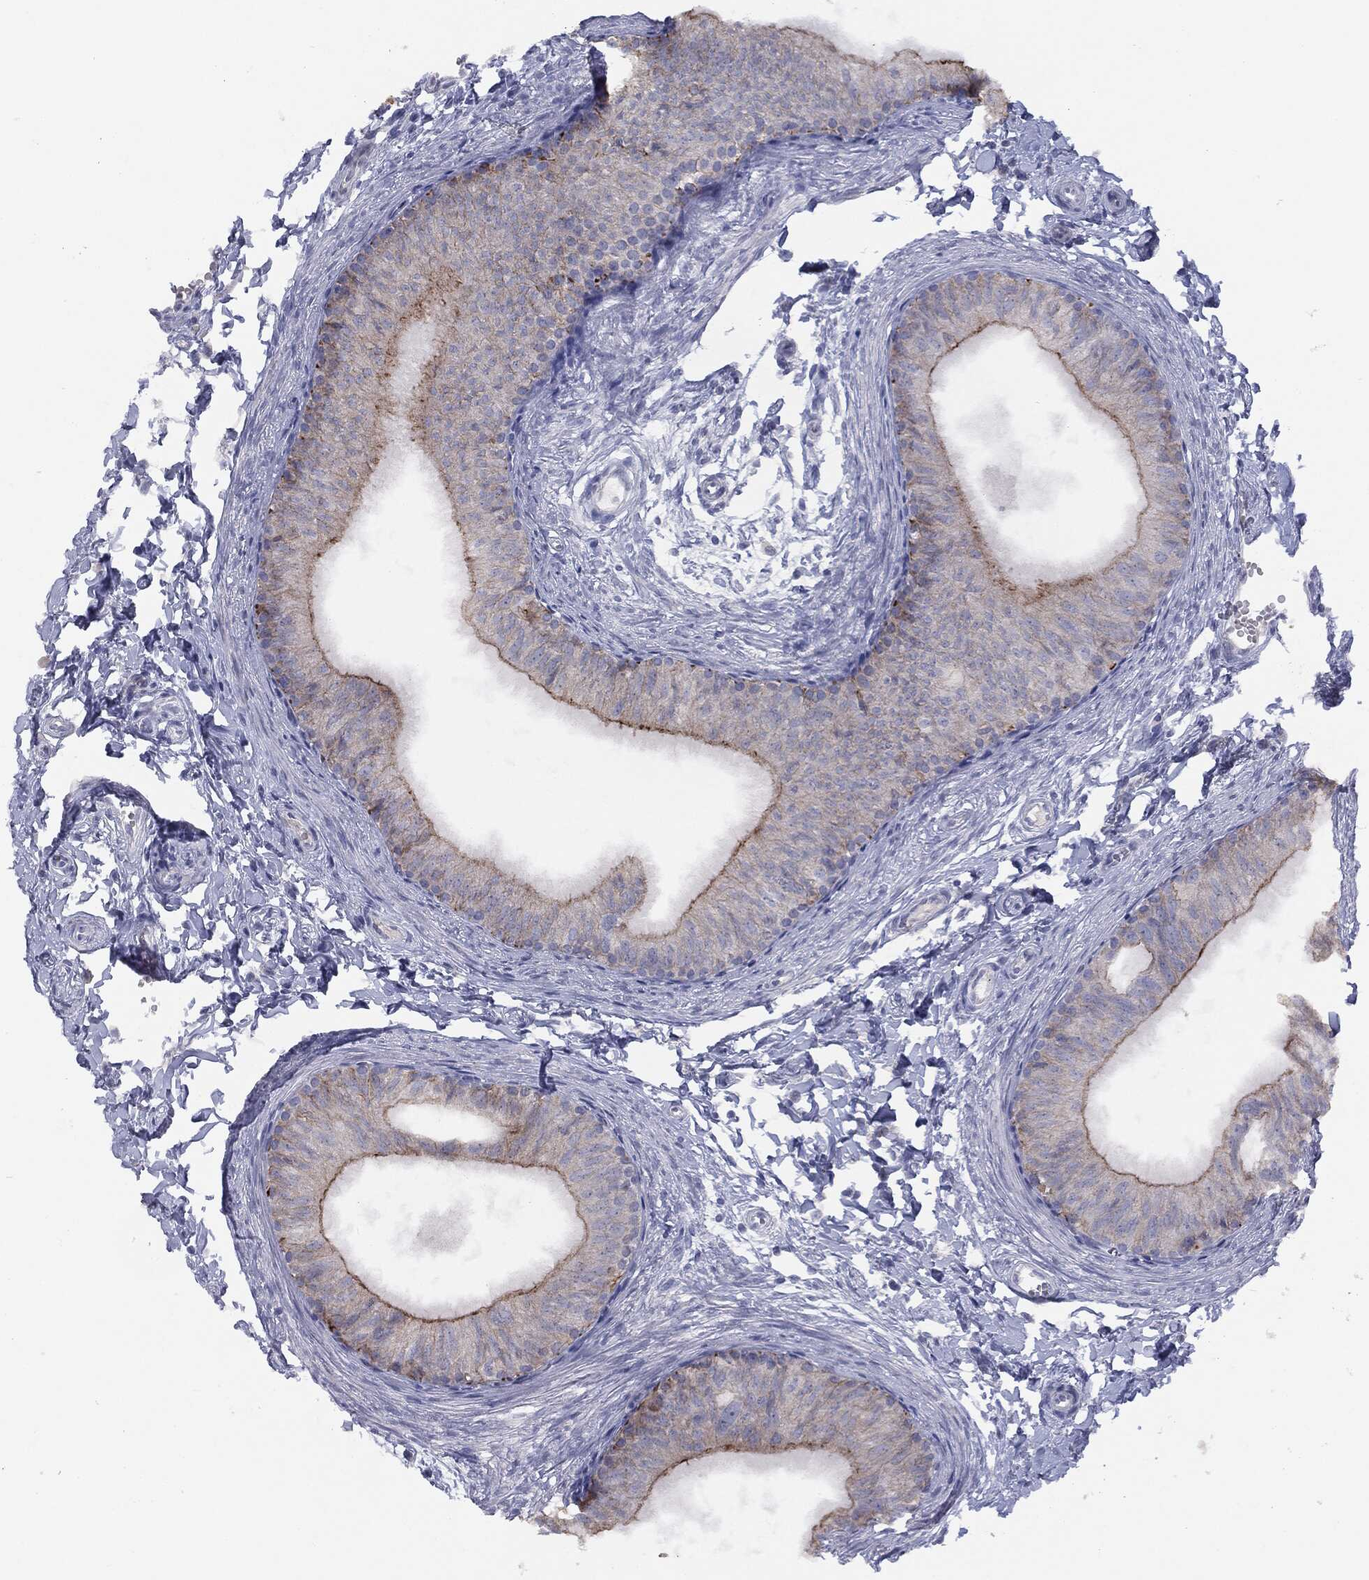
{"staining": {"intensity": "strong", "quantity": "<25%", "location": "cytoplasmic/membranous"}, "tissue": "epididymis", "cell_type": "Glandular cells", "image_type": "normal", "snomed": [{"axis": "morphology", "description": "Normal tissue, NOS"}, {"axis": "topography", "description": "Epididymis"}], "caption": "Protein staining of normal epididymis demonstrates strong cytoplasmic/membranous staining in about <25% of glandular cells.", "gene": "MUC1", "patient": {"sex": "male", "age": 22}}